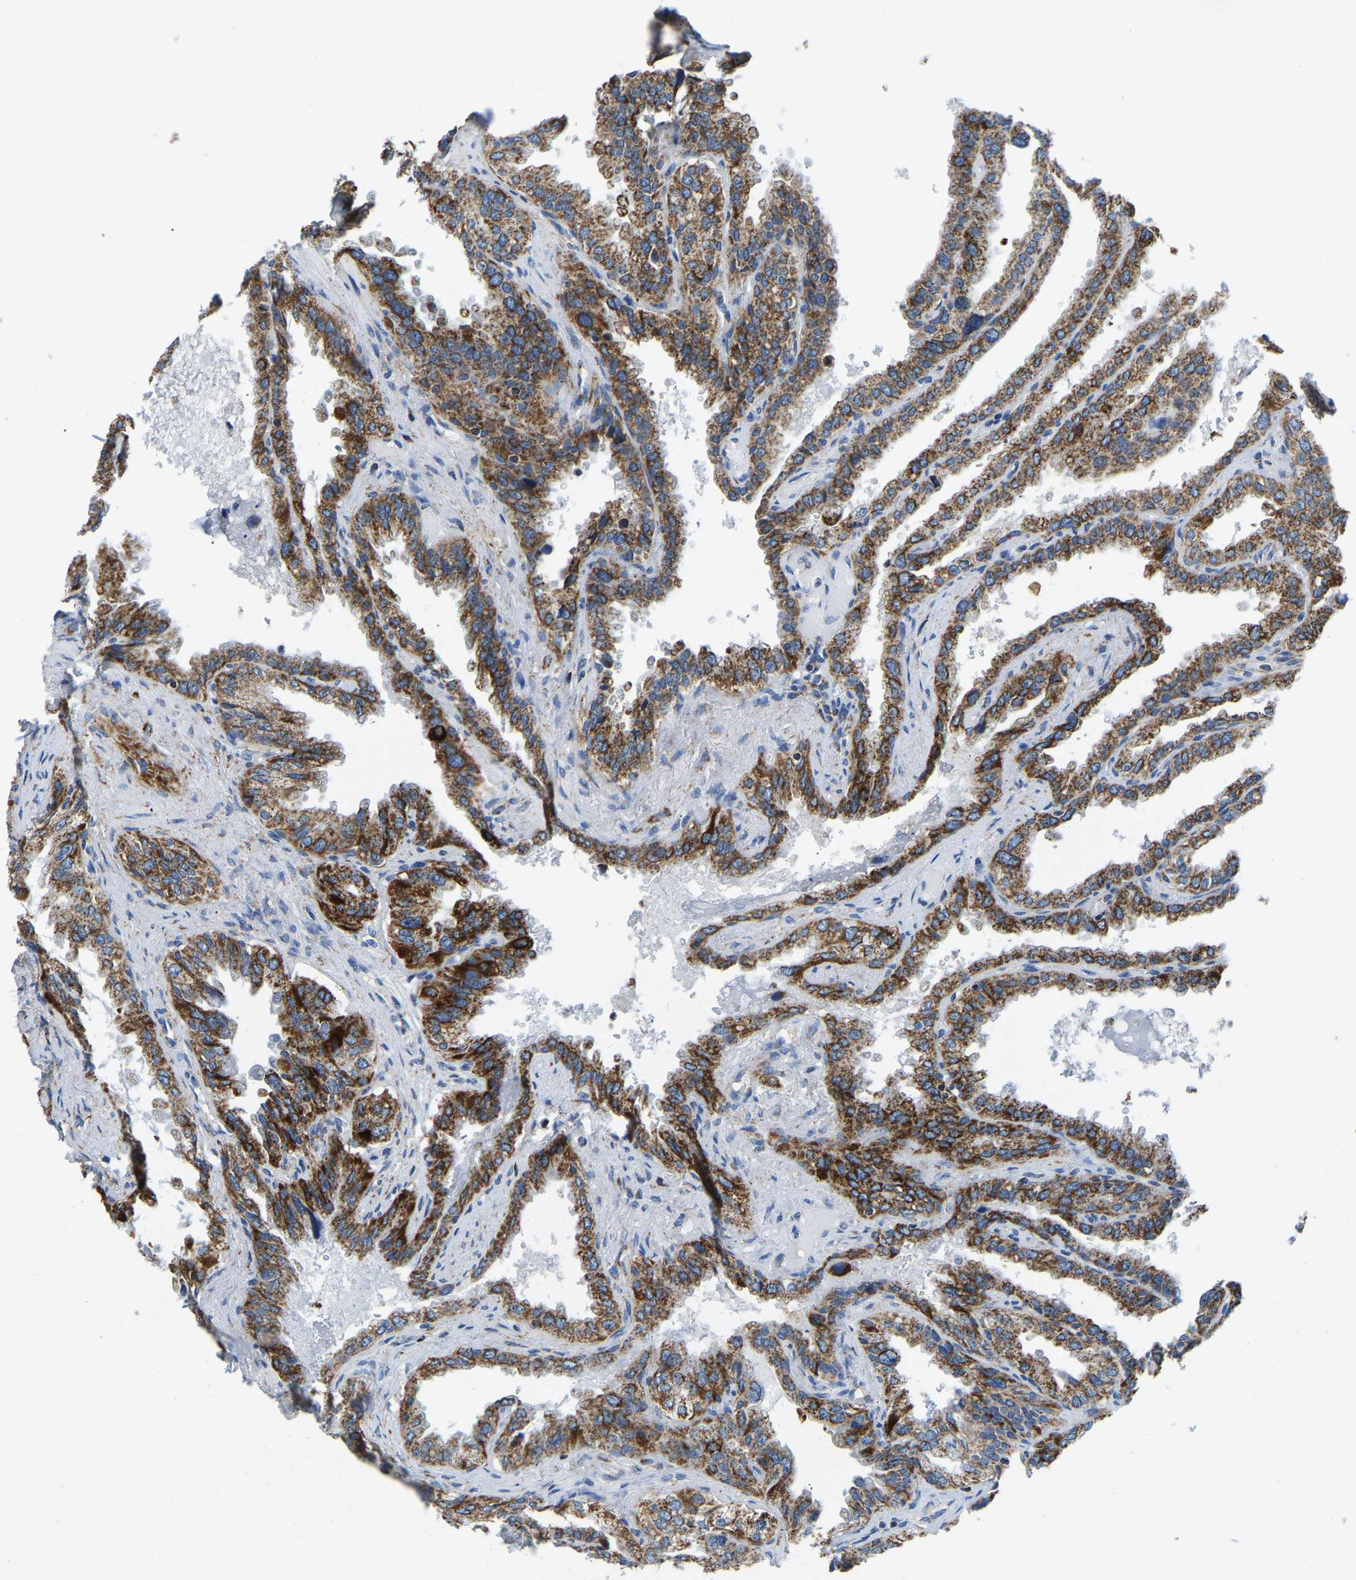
{"staining": {"intensity": "strong", "quantity": "25%-75%", "location": "cytoplasmic/membranous"}, "tissue": "seminal vesicle", "cell_type": "Glandular cells", "image_type": "normal", "snomed": [{"axis": "morphology", "description": "Normal tissue, NOS"}, {"axis": "topography", "description": "Seminal veicle"}], "caption": "An image of human seminal vesicle stained for a protein exhibits strong cytoplasmic/membranous brown staining in glandular cells.", "gene": "SFXN1", "patient": {"sex": "male", "age": 68}}